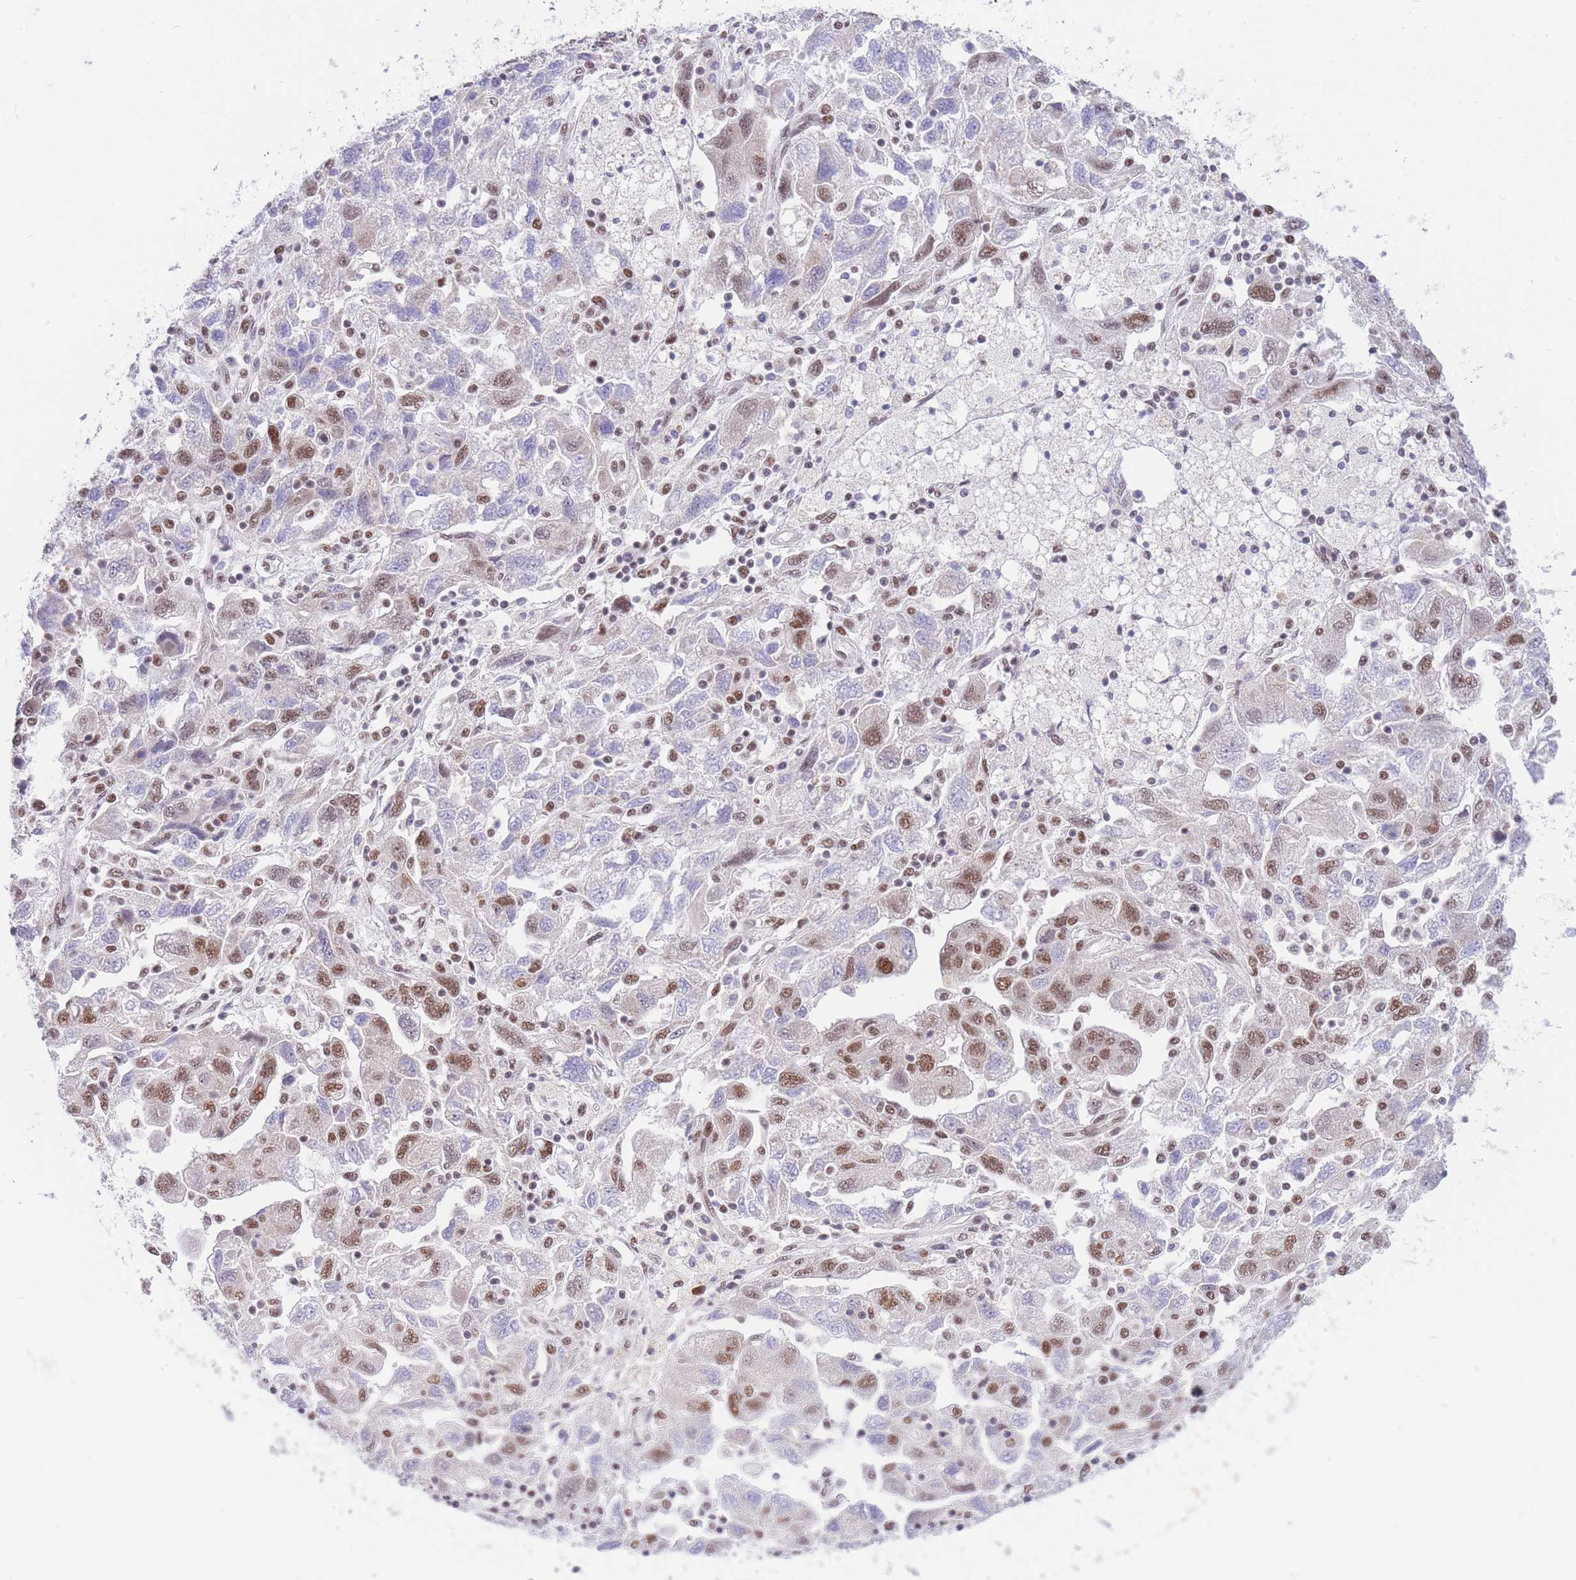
{"staining": {"intensity": "moderate", "quantity": "25%-75%", "location": "nuclear"}, "tissue": "ovarian cancer", "cell_type": "Tumor cells", "image_type": "cancer", "snomed": [{"axis": "morphology", "description": "Carcinoma, NOS"}, {"axis": "morphology", "description": "Cystadenocarcinoma, serous, NOS"}, {"axis": "topography", "description": "Ovary"}], "caption": "Ovarian cancer stained with a brown dye demonstrates moderate nuclear positive positivity in approximately 25%-75% of tumor cells.", "gene": "SMAD9", "patient": {"sex": "female", "age": 69}}